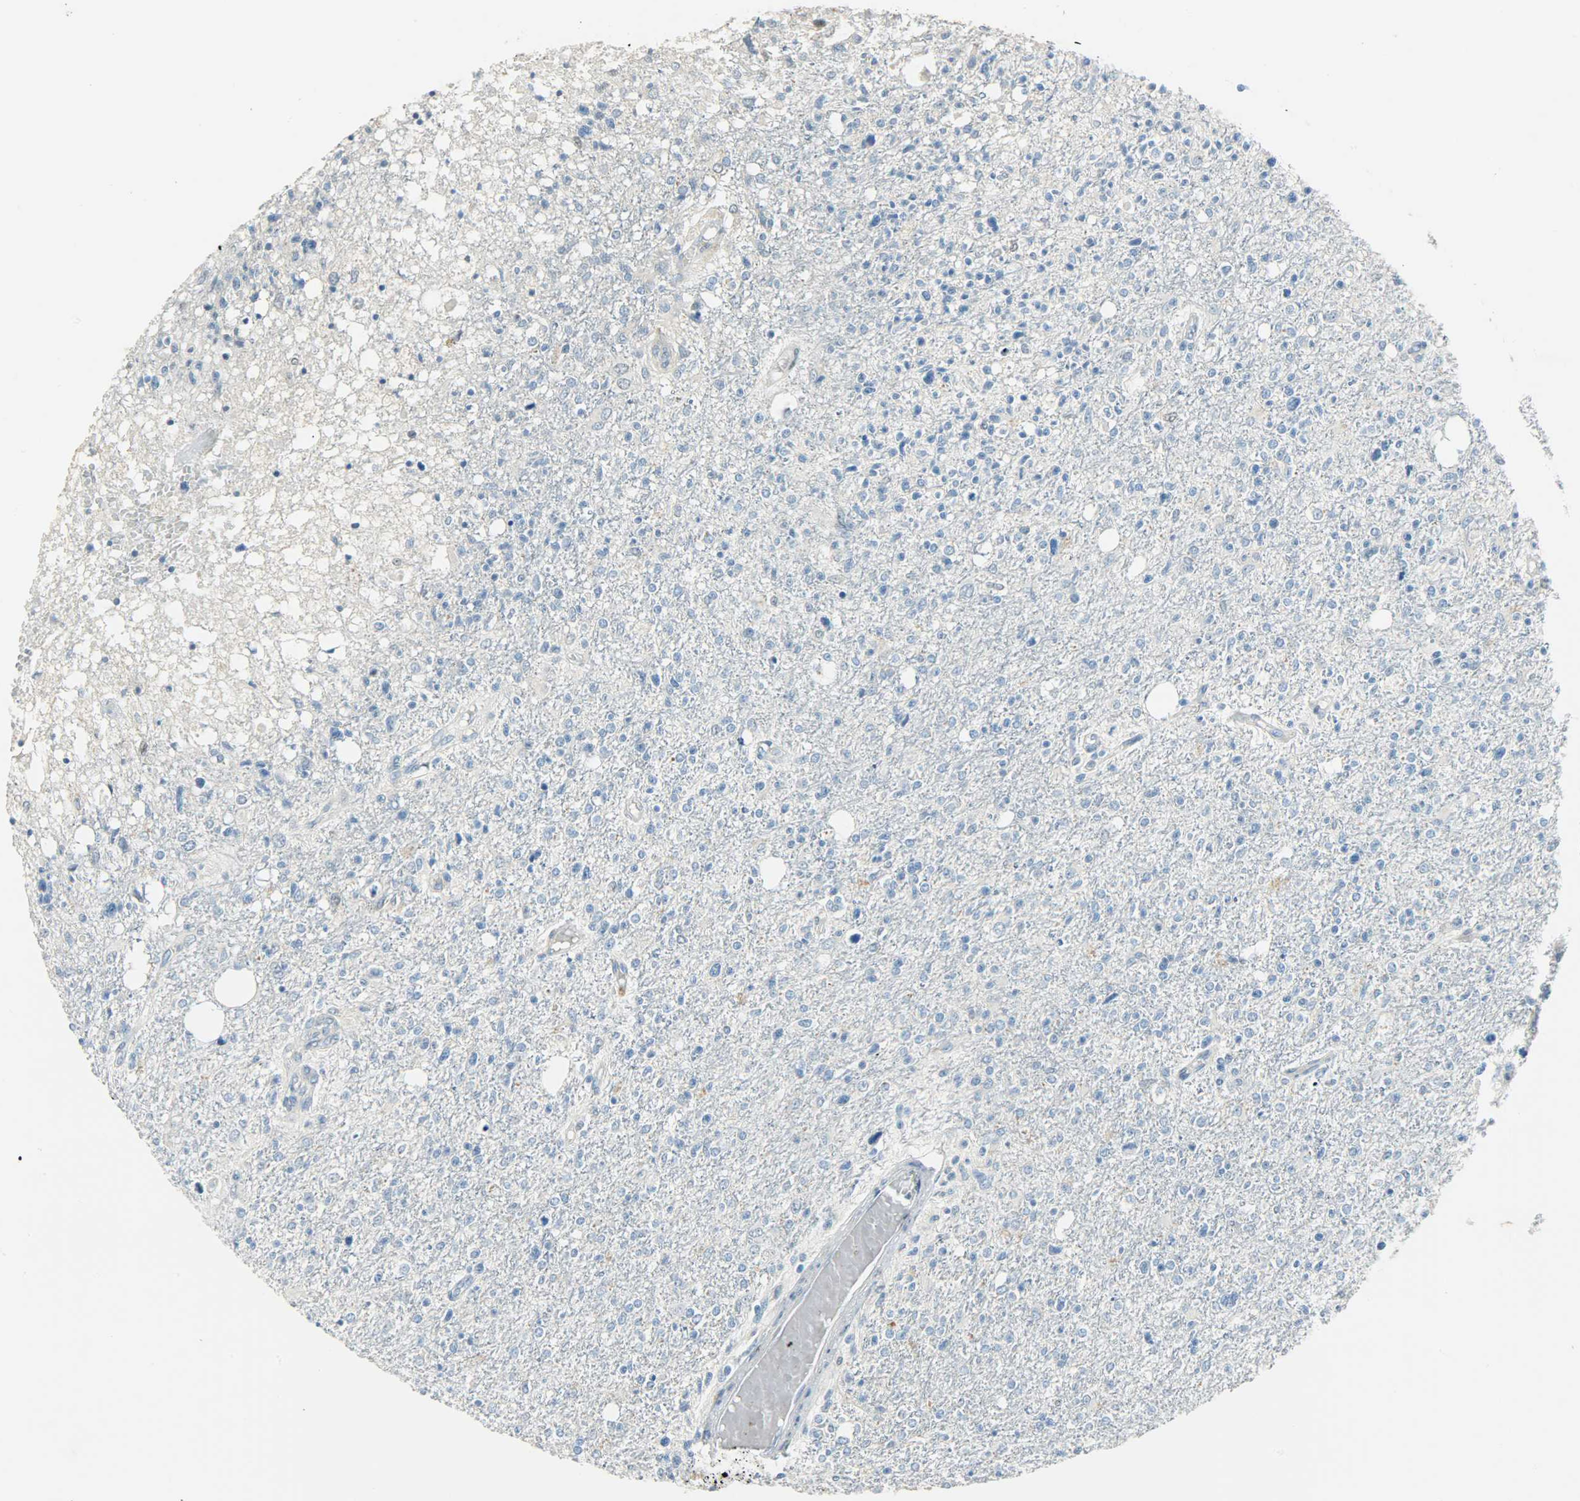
{"staining": {"intensity": "negative", "quantity": "none", "location": "none"}, "tissue": "glioma", "cell_type": "Tumor cells", "image_type": "cancer", "snomed": [{"axis": "morphology", "description": "Glioma, malignant, High grade"}, {"axis": "topography", "description": "Cerebral cortex"}], "caption": "A histopathology image of human glioma is negative for staining in tumor cells. The staining was performed using DAB (3,3'-diaminobenzidine) to visualize the protein expression in brown, while the nuclei were stained in blue with hematoxylin (Magnification: 20x).", "gene": "JUNB", "patient": {"sex": "male", "age": 76}}